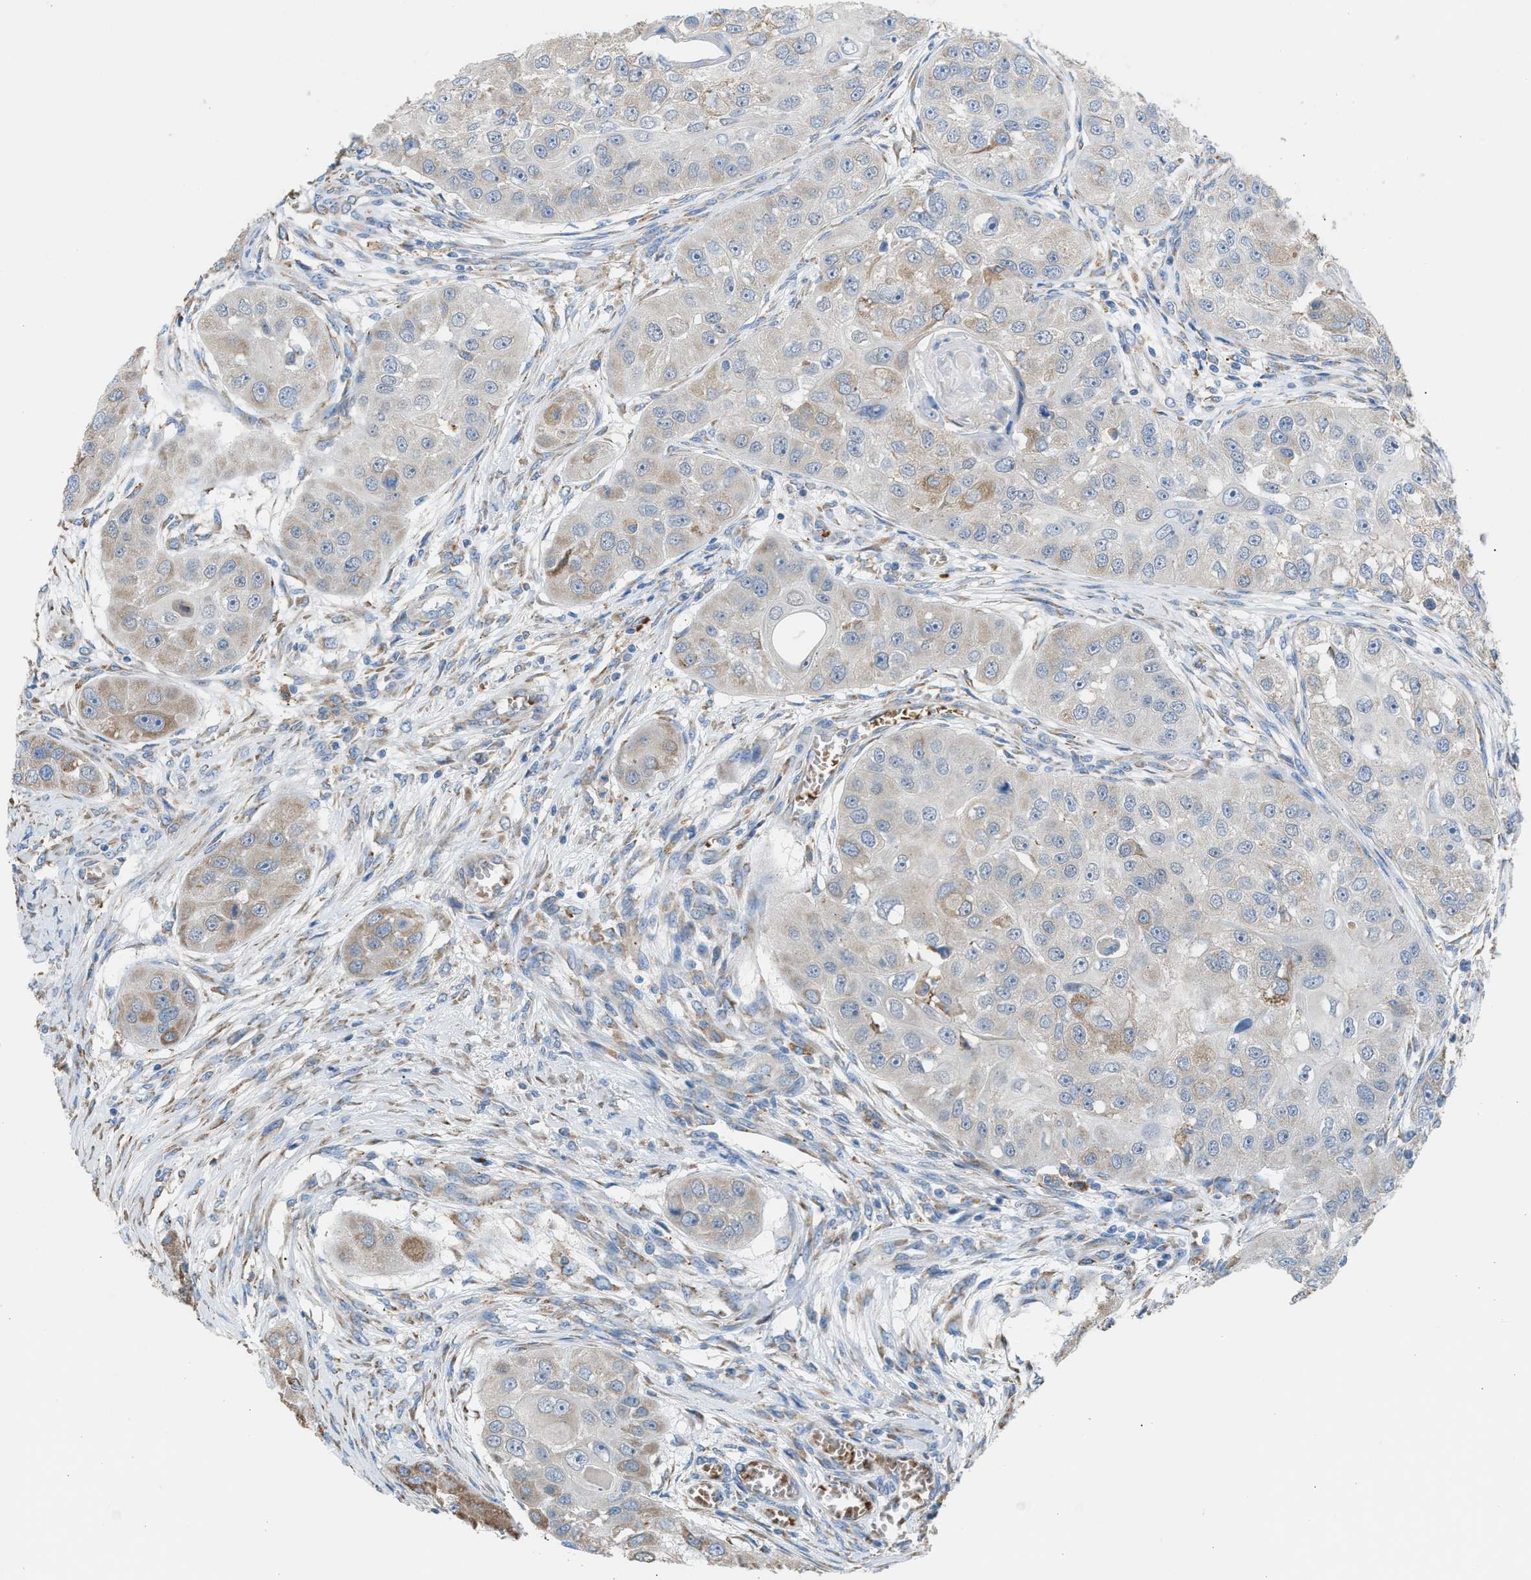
{"staining": {"intensity": "weak", "quantity": "<25%", "location": "cytoplasmic/membranous"}, "tissue": "head and neck cancer", "cell_type": "Tumor cells", "image_type": "cancer", "snomed": [{"axis": "morphology", "description": "Normal tissue, NOS"}, {"axis": "morphology", "description": "Squamous cell carcinoma, NOS"}, {"axis": "topography", "description": "Skeletal muscle"}, {"axis": "topography", "description": "Head-Neck"}], "caption": "The image displays no significant positivity in tumor cells of head and neck cancer (squamous cell carcinoma). The staining was performed using DAB to visualize the protein expression in brown, while the nuclei were stained in blue with hematoxylin (Magnification: 20x).", "gene": "CA3", "patient": {"sex": "male", "age": 51}}